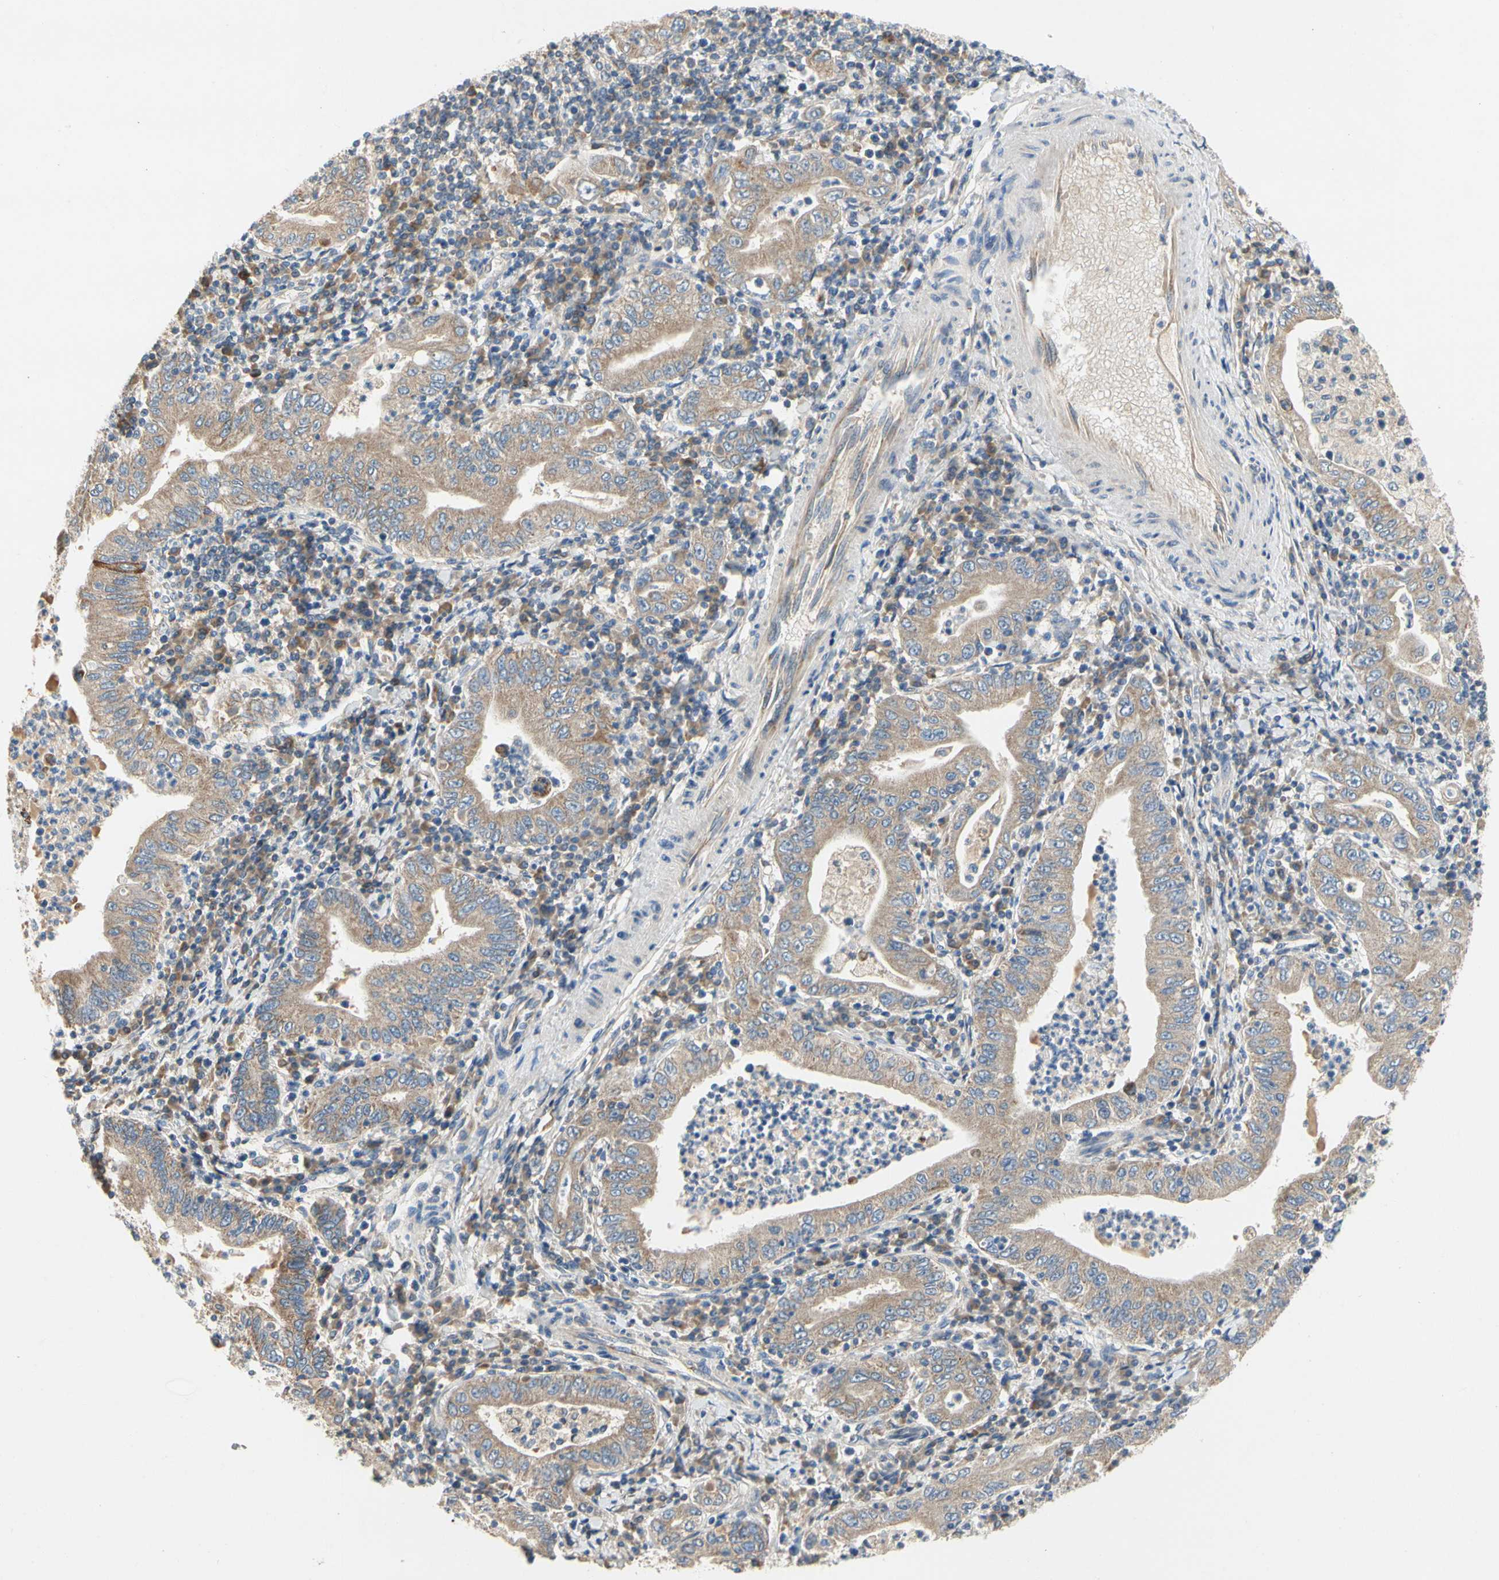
{"staining": {"intensity": "moderate", "quantity": ">75%", "location": "cytoplasmic/membranous"}, "tissue": "stomach cancer", "cell_type": "Tumor cells", "image_type": "cancer", "snomed": [{"axis": "morphology", "description": "Normal tissue, NOS"}, {"axis": "morphology", "description": "Adenocarcinoma, NOS"}, {"axis": "topography", "description": "Esophagus"}, {"axis": "topography", "description": "Stomach, upper"}, {"axis": "topography", "description": "Peripheral nerve tissue"}], "caption": "Immunohistochemical staining of human stomach cancer (adenocarcinoma) exhibits moderate cytoplasmic/membranous protein staining in approximately >75% of tumor cells.", "gene": "KLHDC8B", "patient": {"sex": "male", "age": 62}}